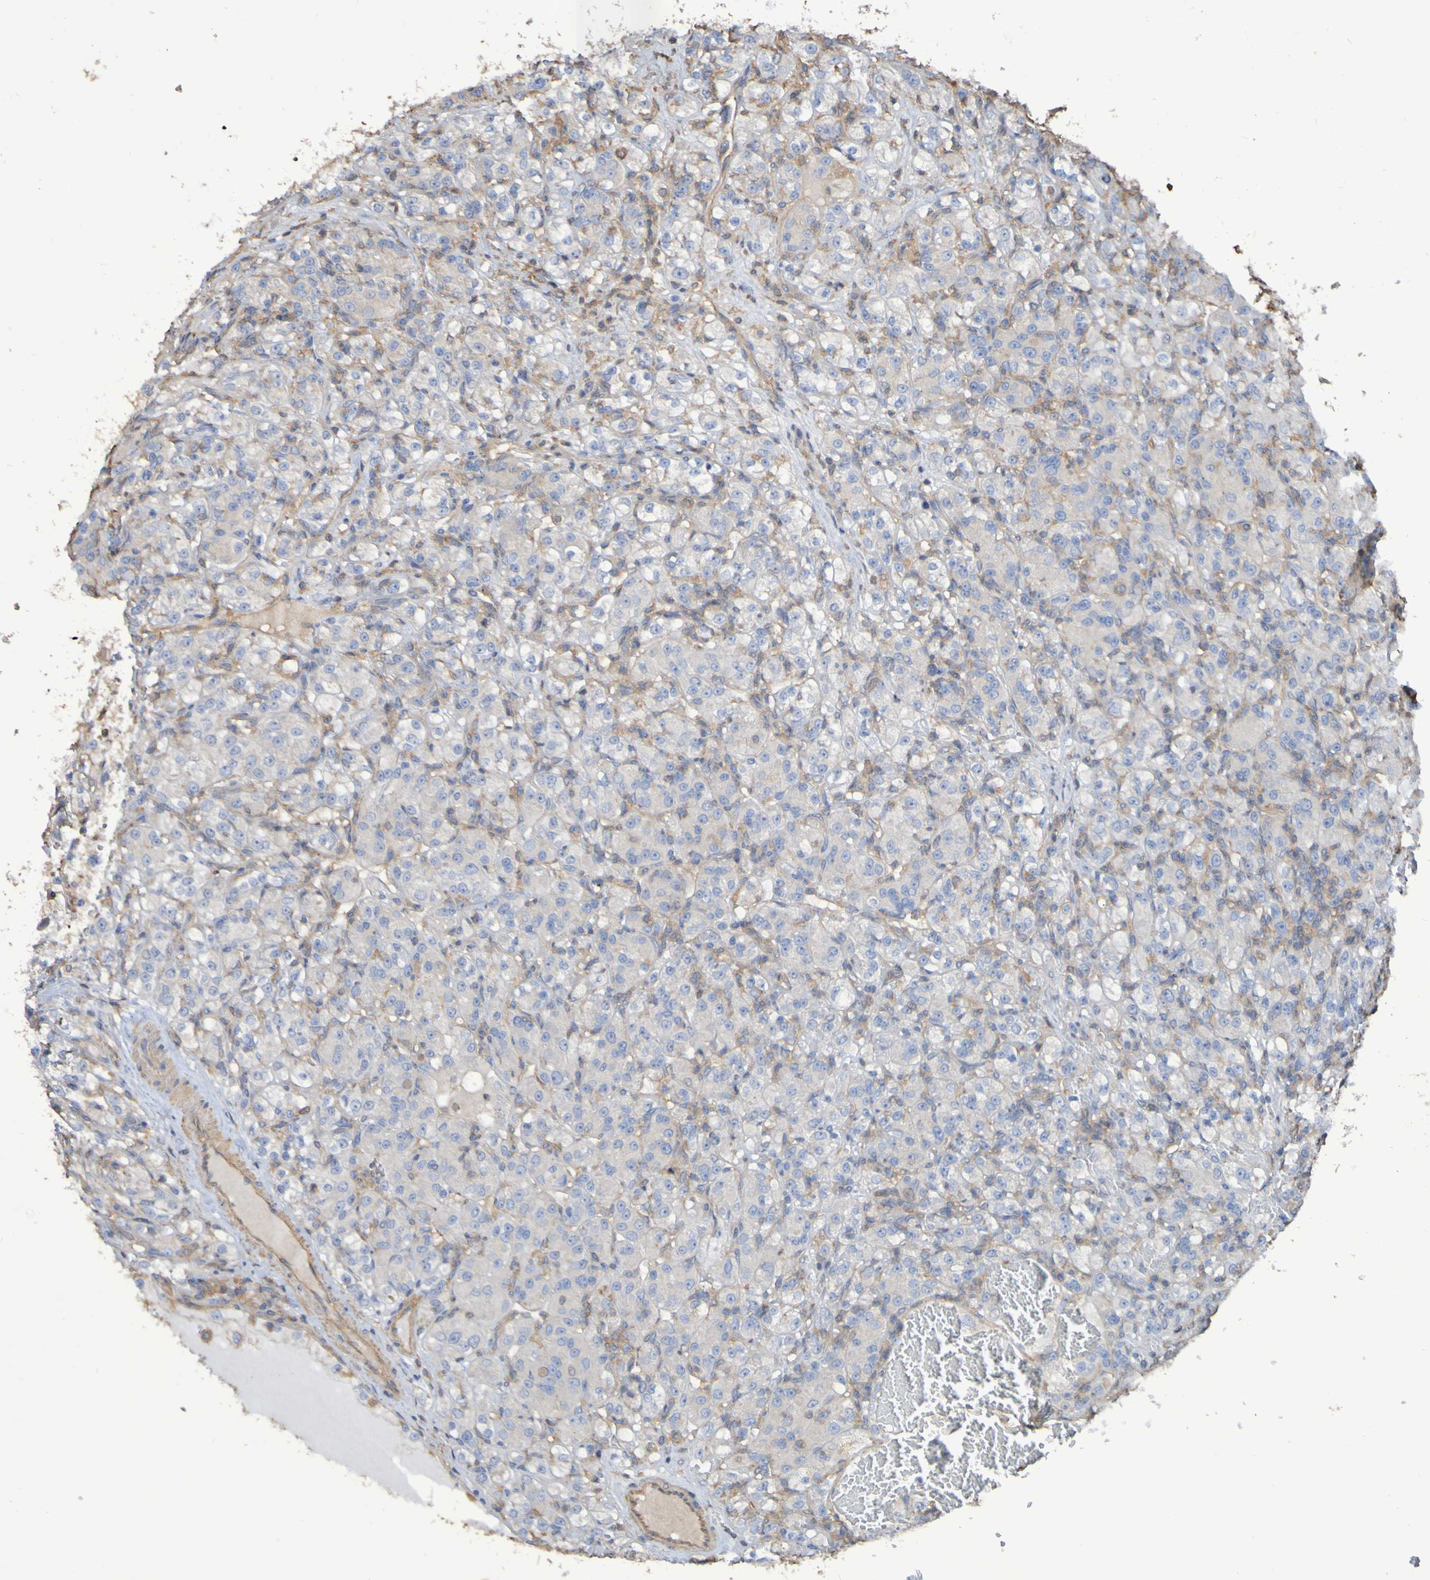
{"staining": {"intensity": "negative", "quantity": "none", "location": "none"}, "tissue": "renal cancer", "cell_type": "Tumor cells", "image_type": "cancer", "snomed": [{"axis": "morphology", "description": "Adenocarcinoma, NOS"}, {"axis": "topography", "description": "Kidney"}], "caption": "Immunohistochemistry of human renal adenocarcinoma exhibits no expression in tumor cells.", "gene": "SYNJ1", "patient": {"sex": "male", "age": 61}}